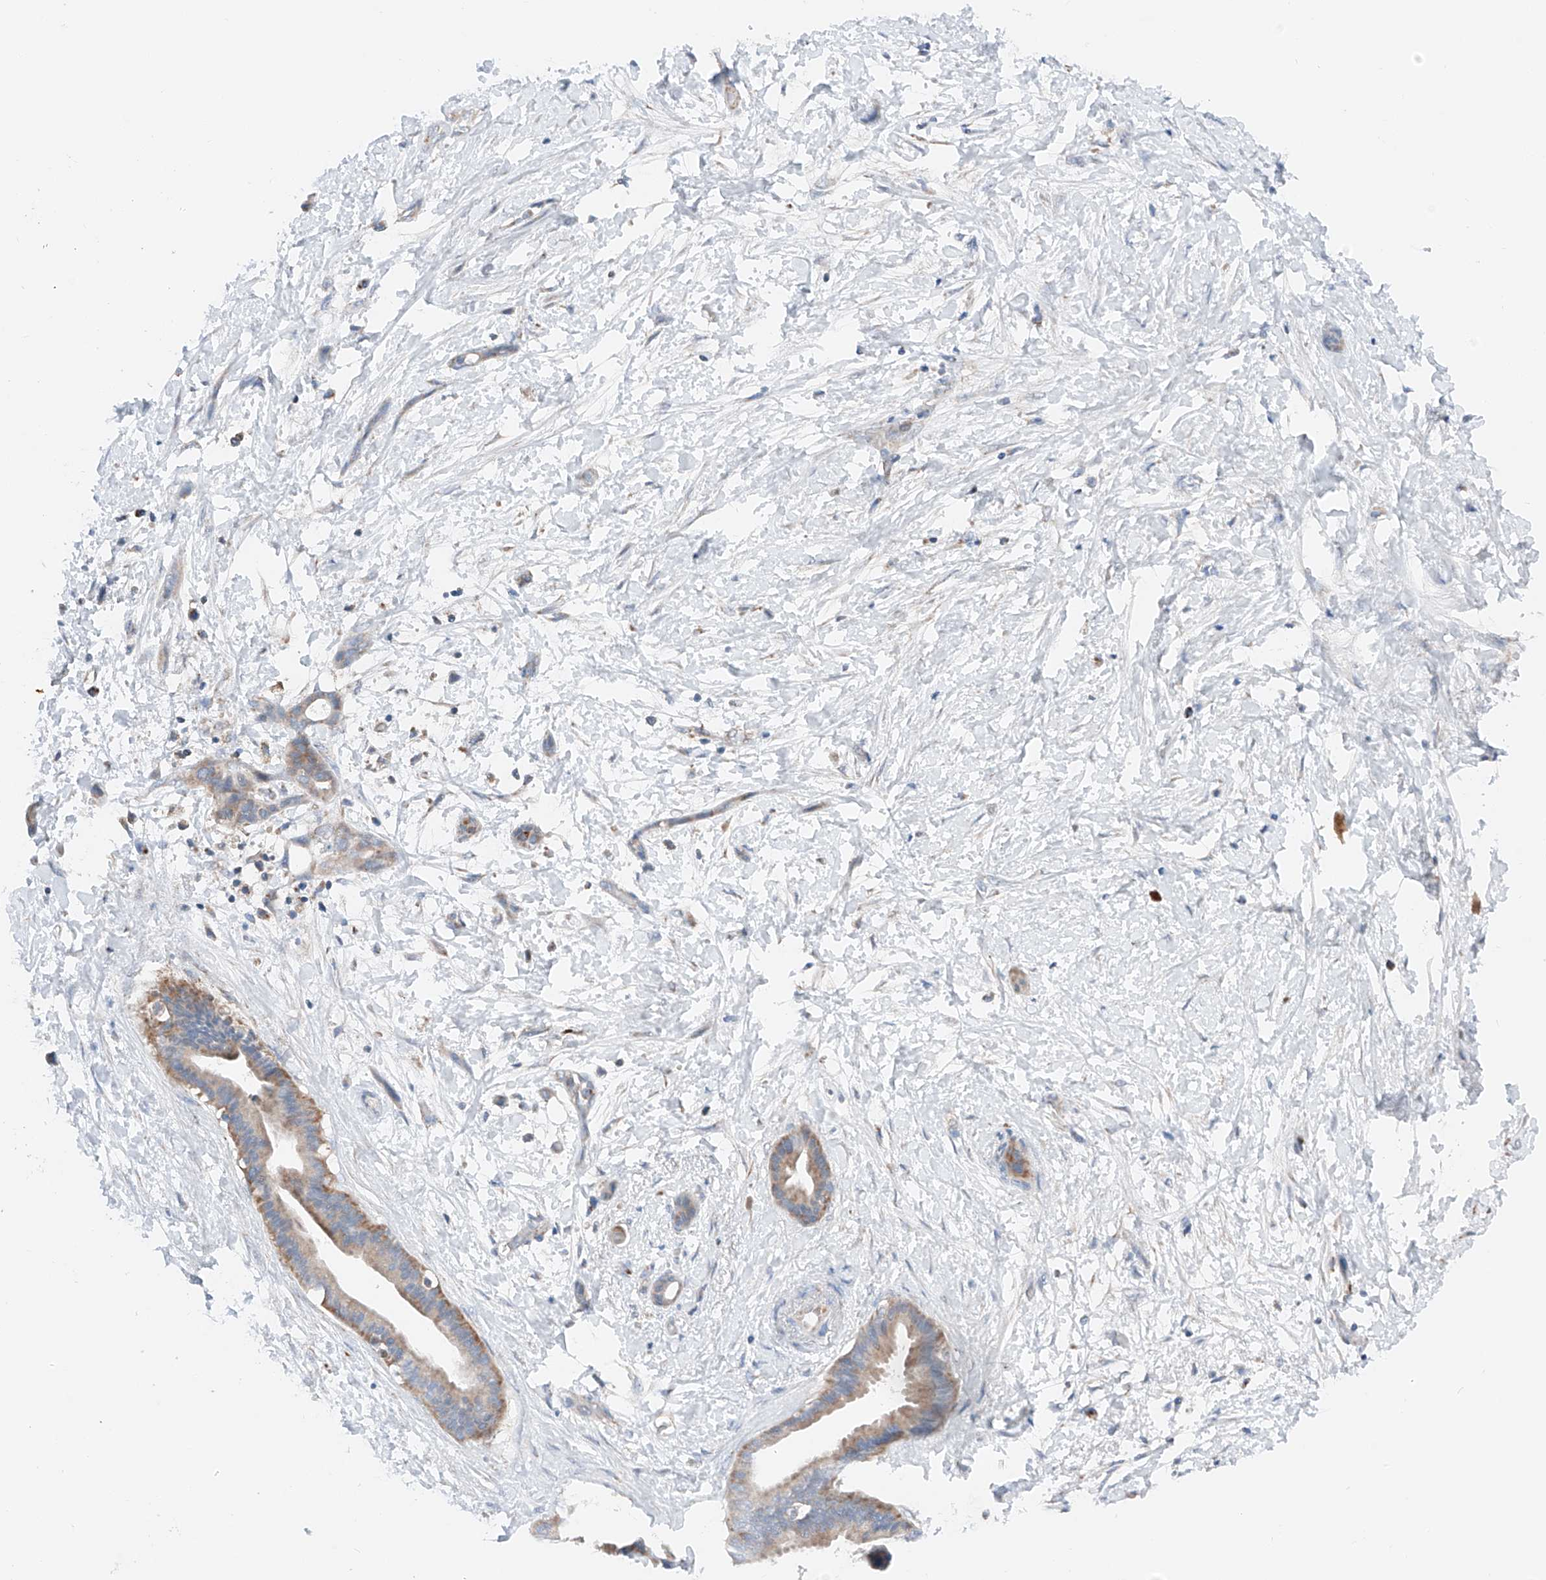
{"staining": {"intensity": "moderate", "quantity": "25%-75%", "location": "cytoplasmic/membranous"}, "tissue": "pancreatic cancer", "cell_type": "Tumor cells", "image_type": "cancer", "snomed": [{"axis": "morphology", "description": "Normal tissue, NOS"}, {"axis": "morphology", "description": "Adenocarcinoma, NOS"}, {"axis": "topography", "description": "Pancreas"}, {"axis": "topography", "description": "Peripheral nerve tissue"}], "caption": "Immunohistochemical staining of pancreatic cancer exhibits moderate cytoplasmic/membranous protein staining in approximately 25%-75% of tumor cells.", "gene": "MRAP", "patient": {"sex": "female", "age": 63}}